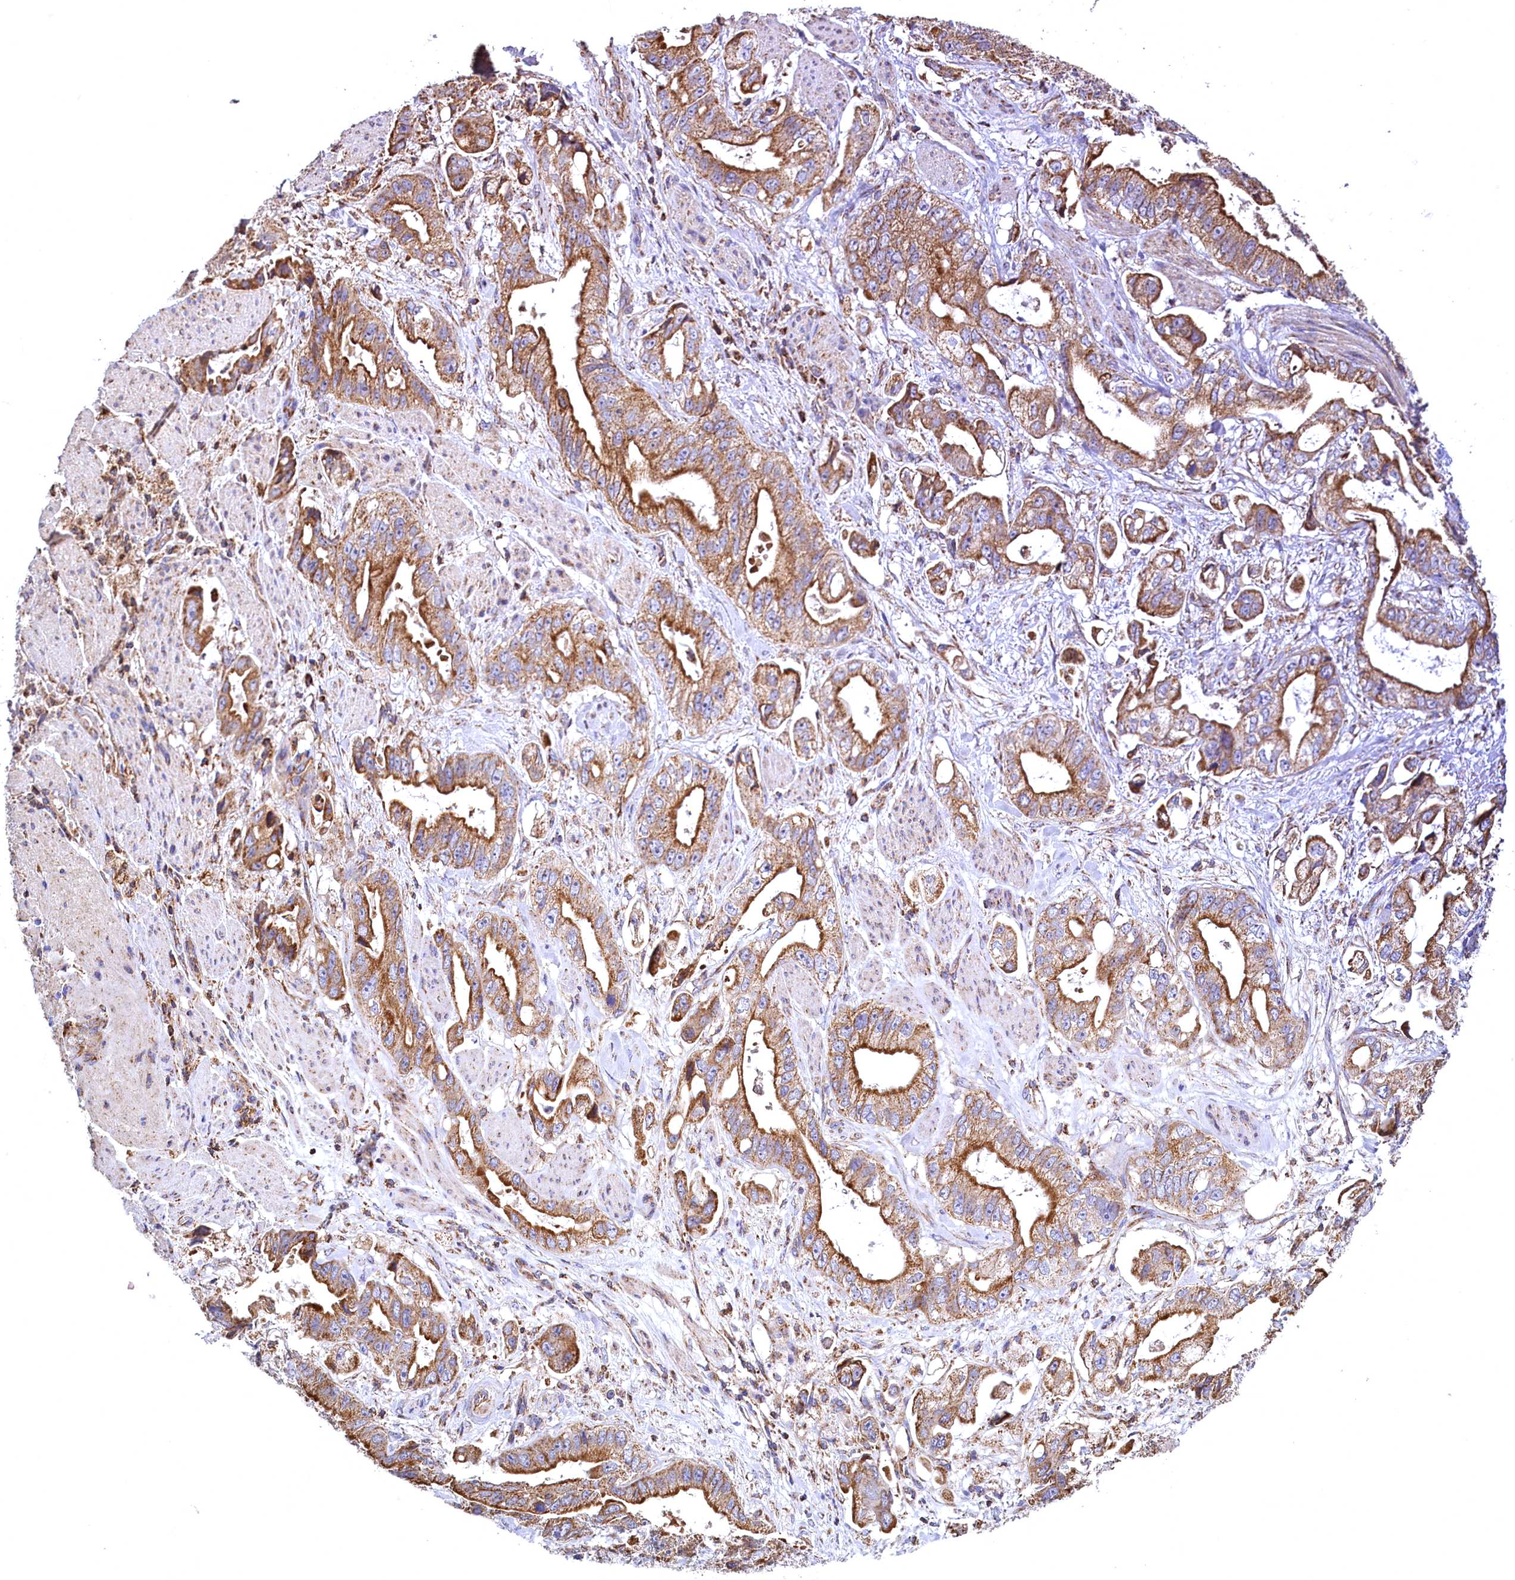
{"staining": {"intensity": "moderate", "quantity": ">75%", "location": "cytoplasmic/membranous"}, "tissue": "stomach cancer", "cell_type": "Tumor cells", "image_type": "cancer", "snomed": [{"axis": "morphology", "description": "Adenocarcinoma, NOS"}, {"axis": "topography", "description": "Stomach"}], "caption": "Immunohistochemical staining of stomach cancer shows medium levels of moderate cytoplasmic/membranous protein staining in approximately >75% of tumor cells.", "gene": "NUDT15", "patient": {"sex": "male", "age": 62}}